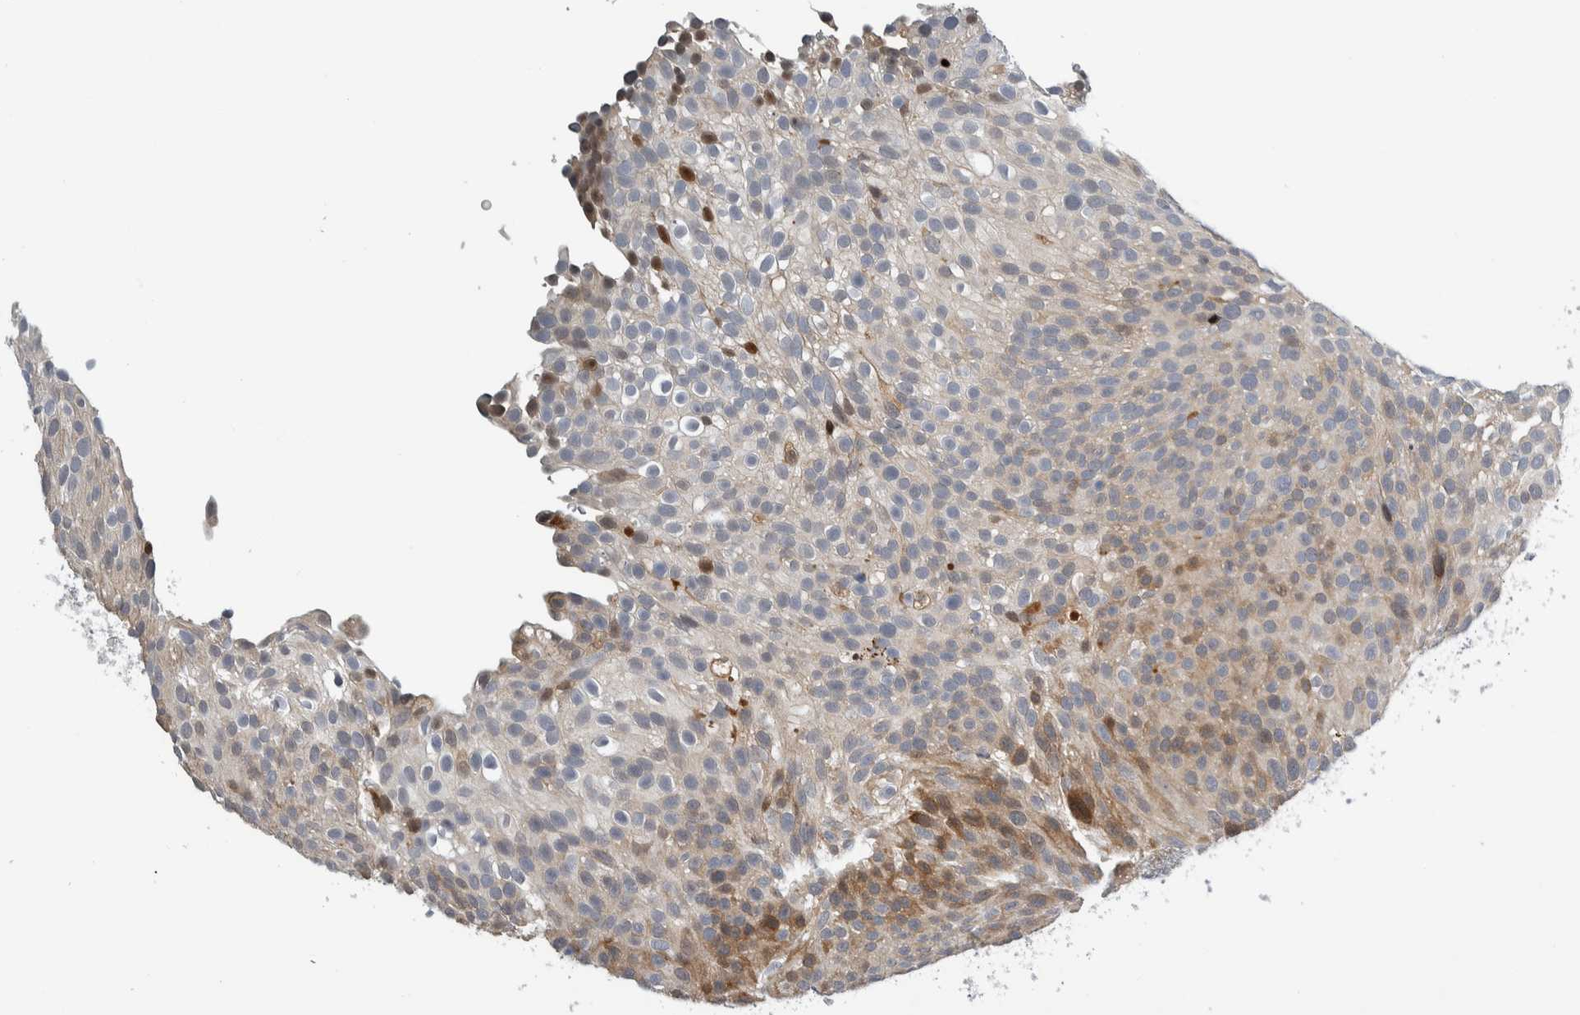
{"staining": {"intensity": "moderate", "quantity": "<25%", "location": "cytoplasmic/membranous"}, "tissue": "urothelial cancer", "cell_type": "Tumor cells", "image_type": "cancer", "snomed": [{"axis": "morphology", "description": "Urothelial carcinoma, Low grade"}, {"axis": "topography", "description": "Urinary bladder"}], "caption": "Immunohistochemistry (IHC) image of neoplastic tissue: low-grade urothelial carcinoma stained using immunohistochemistry demonstrates low levels of moderate protein expression localized specifically in the cytoplasmic/membranous of tumor cells, appearing as a cytoplasmic/membranous brown color.", "gene": "COL14A1", "patient": {"sex": "male", "age": 78}}